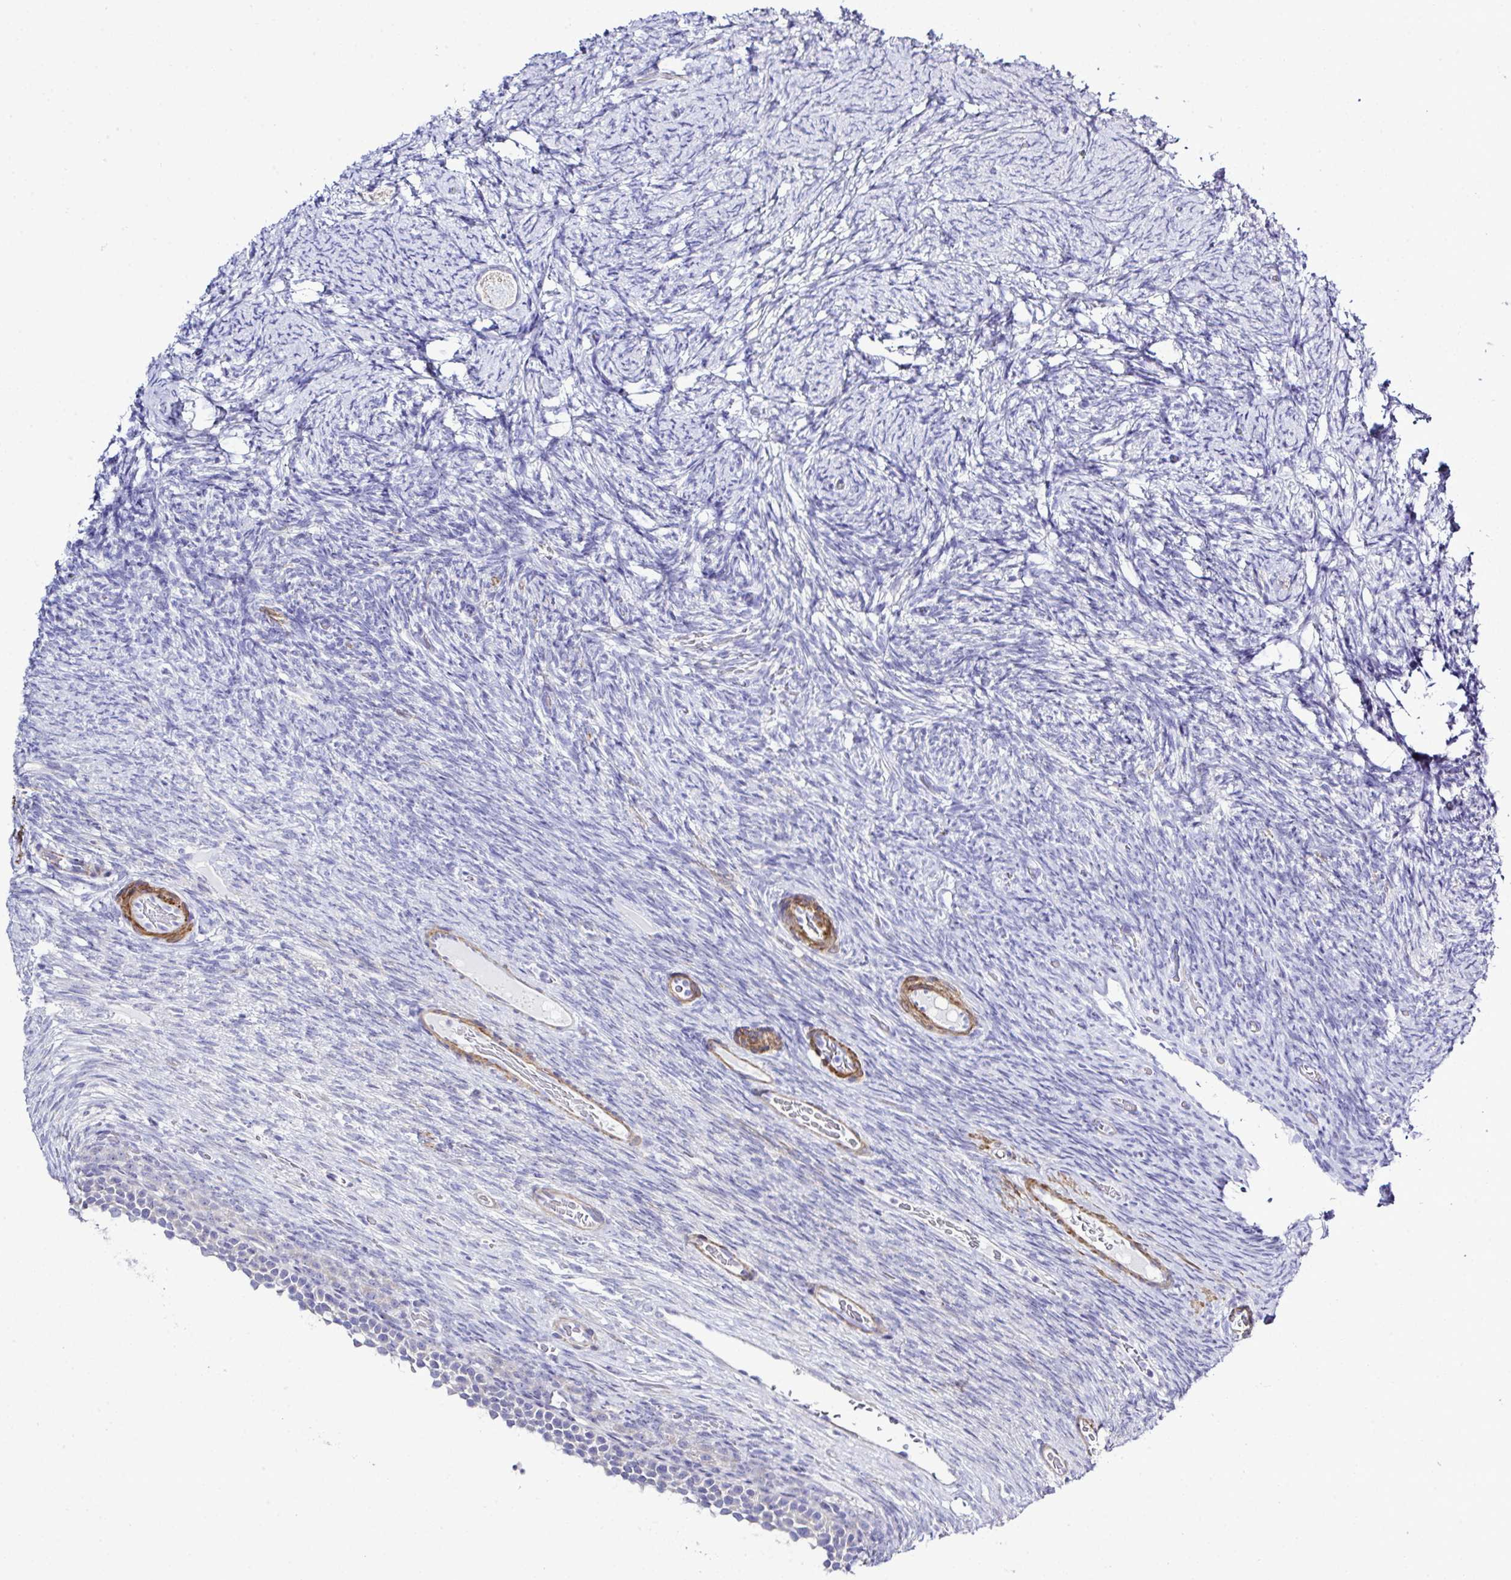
{"staining": {"intensity": "negative", "quantity": "none", "location": "none"}, "tissue": "ovary", "cell_type": "Follicle cells", "image_type": "normal", "snomed": [{"axis": "morphology", "description": "Normal tissue, NOS"}, {"axis": "topography", "description": "Ovary"}], "caption": "This is an immunohistochemistry (IHC) micrograph of normal human ovary. There is no staining in follicle cells.", "gene": "MED11", "patient": {"sex": "female", "age": 34}}